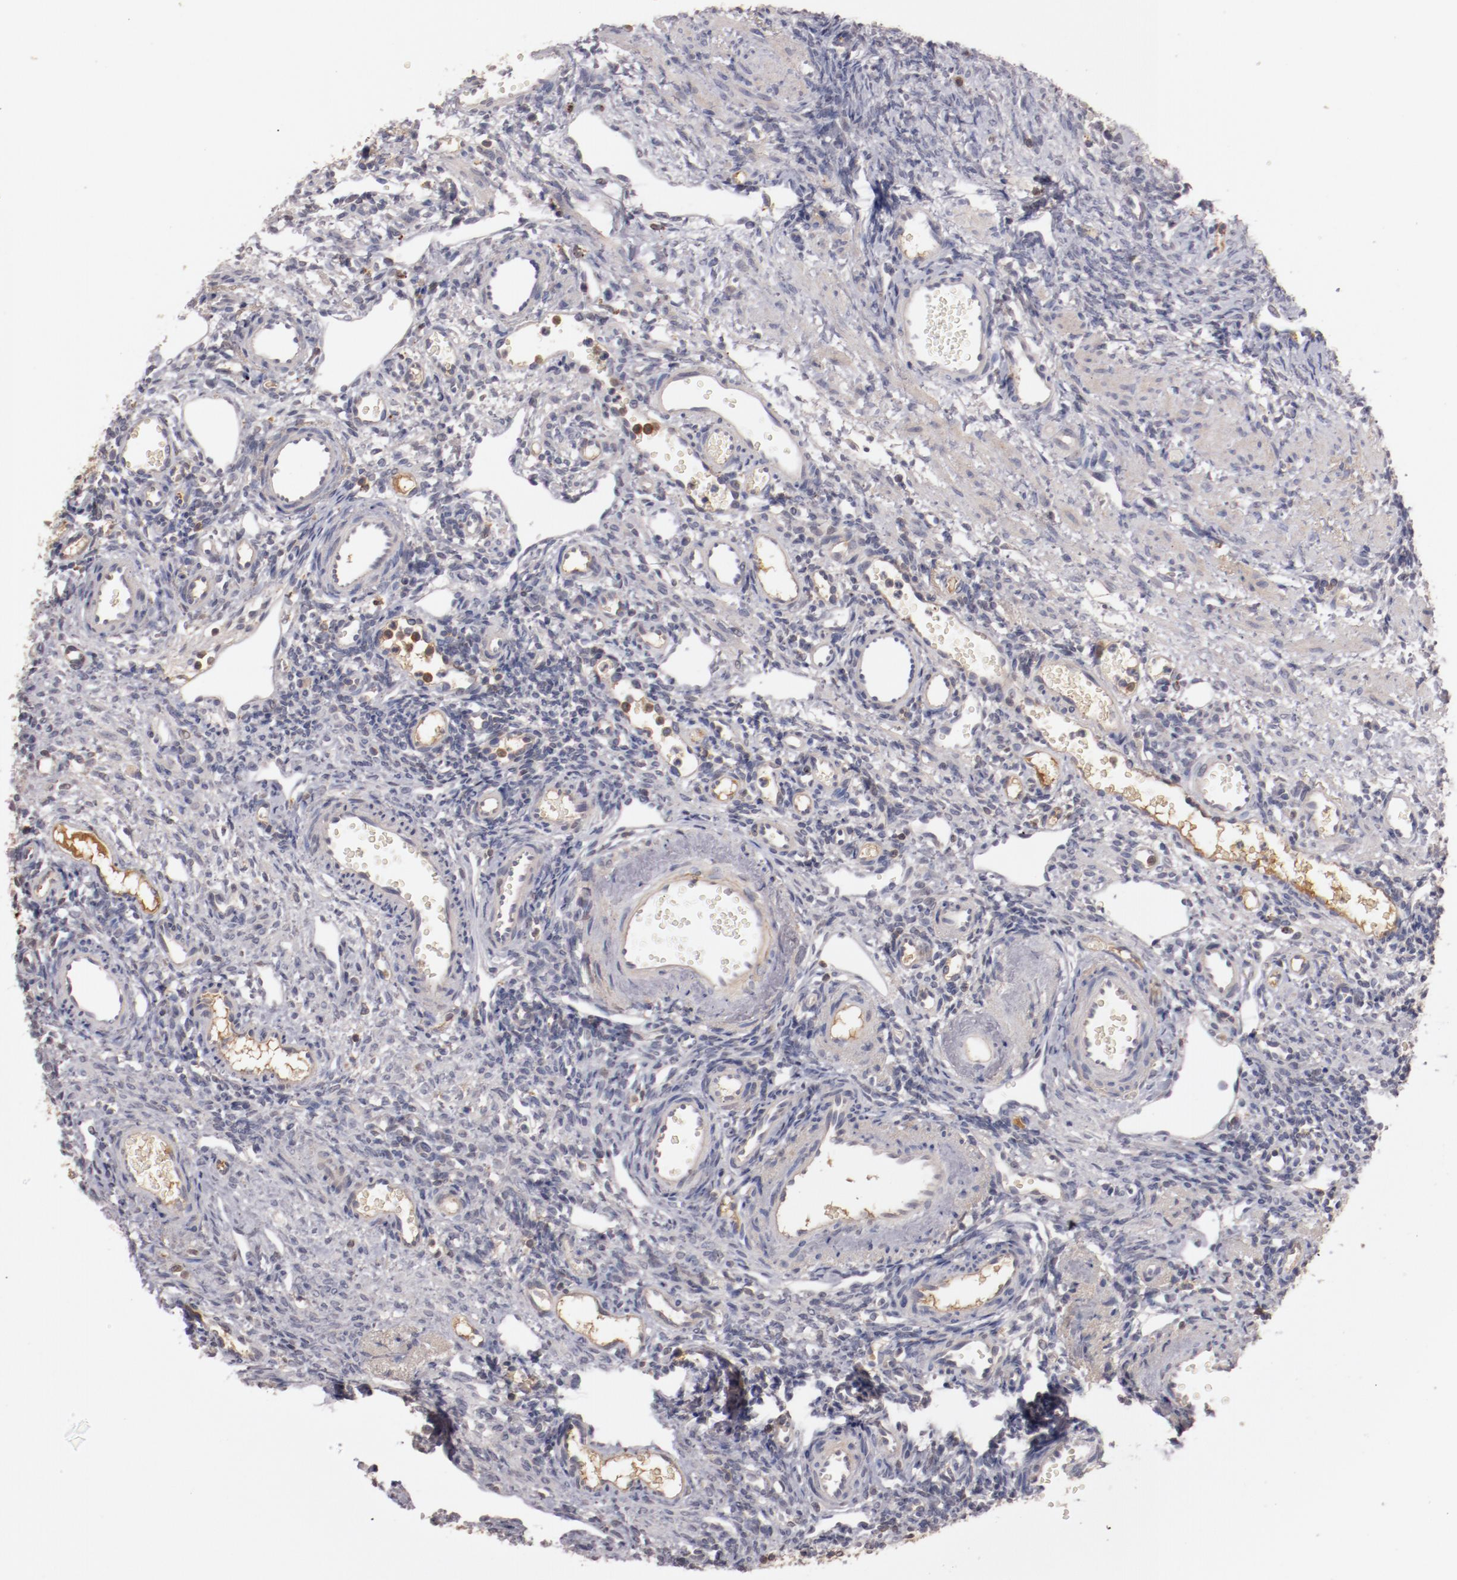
{"staining": {"intensity": "negative", "quantity": "none", "location": "none"}, "tissue": "ovary", "cell_type": "Follicle cells", "image_type": "normal", "snomed": [{"axis": "morphology", "description": "Normal tissue, NOS"}, {"axis": "topography", "description": "Ovary"}], "caption": "This is a photomicrograph of immunohistochemistry staining of unremarkable ovary, which shows no positivity in follicle cells.", "gene": "MBL2", "patient": {"sex": "female", "age": 33}}